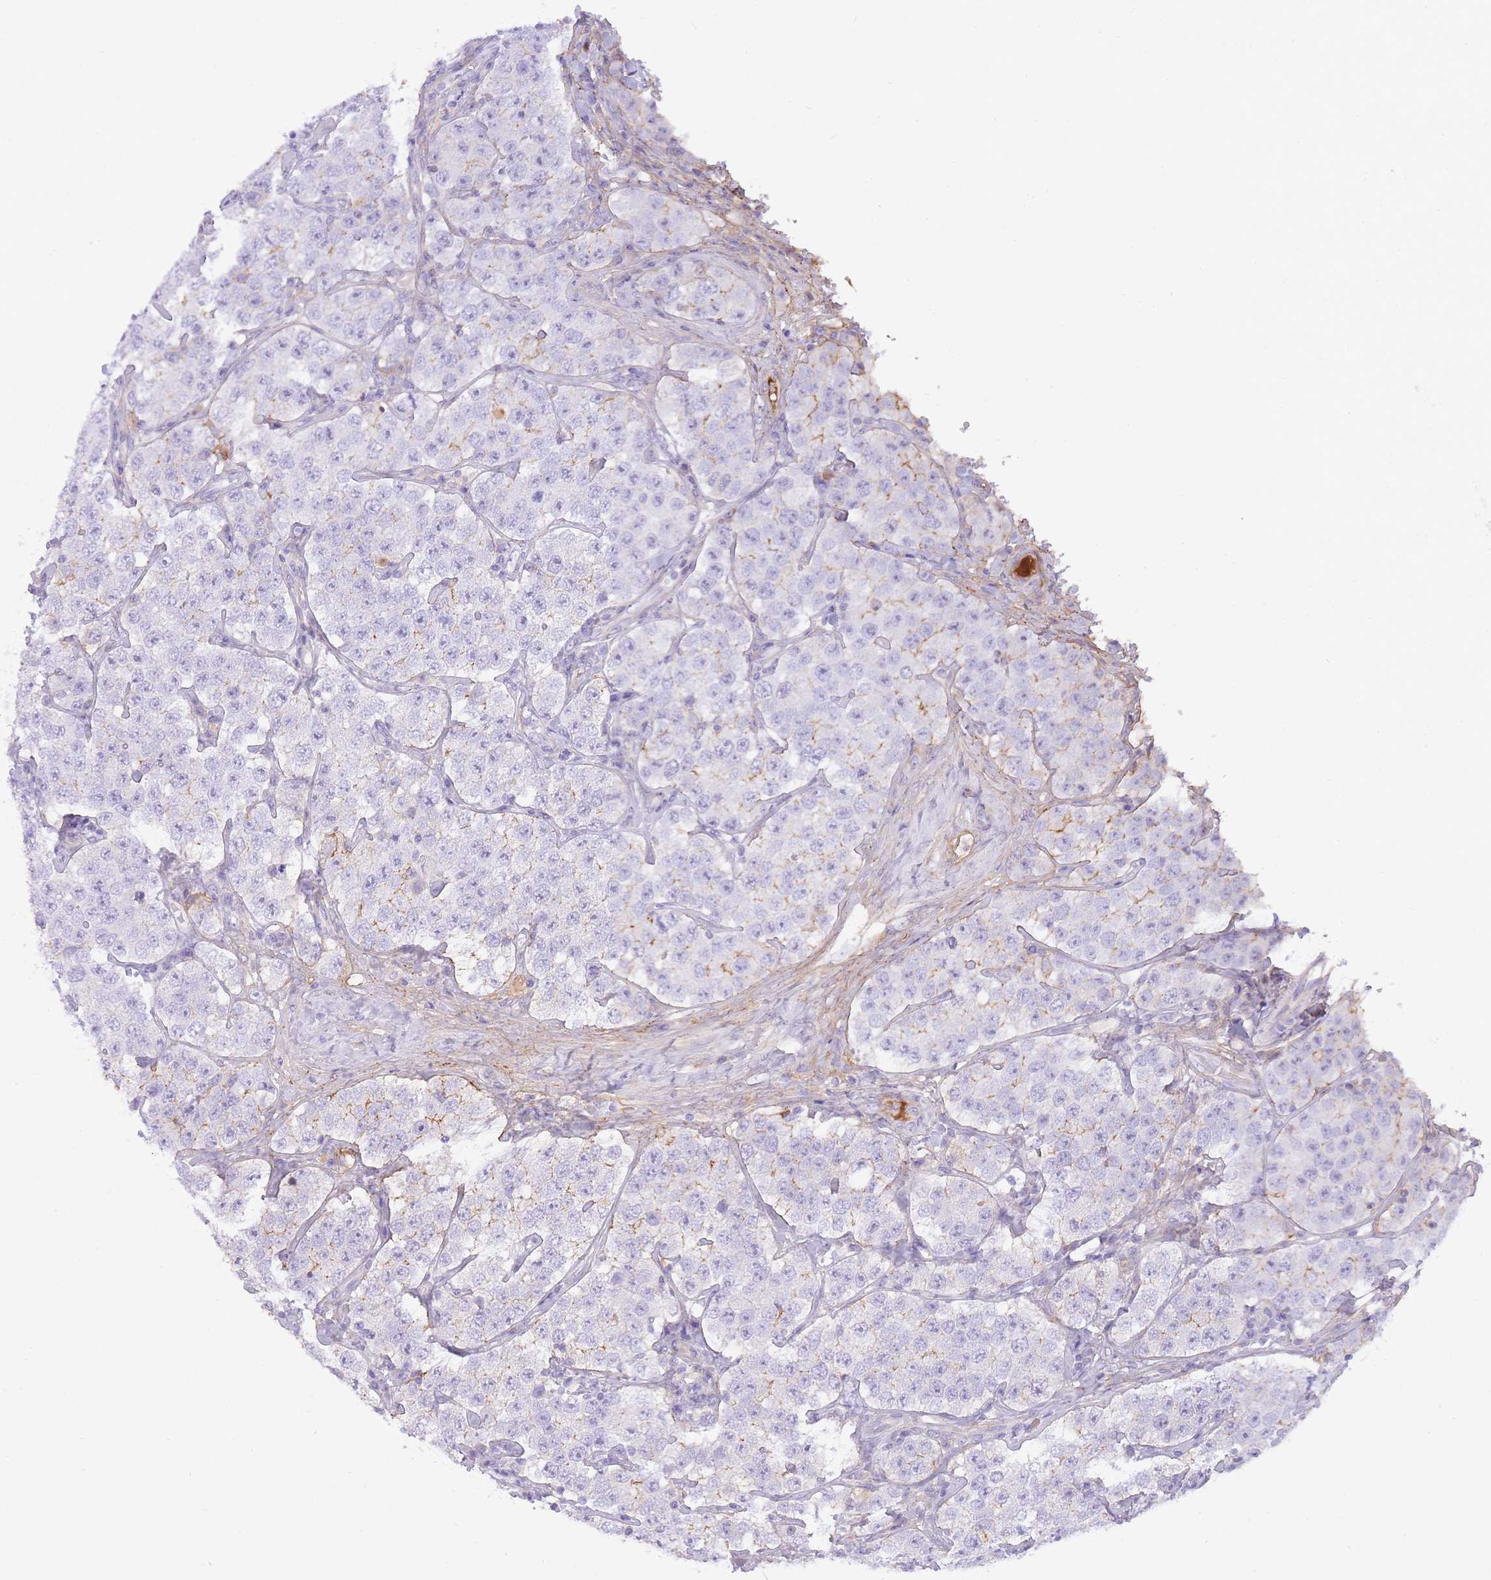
{"staining": {"intensity": "negative", "quantity": "none", "location": "none"}, "tissue": "testis cancer", "cell_type": "Tumor cells", "image_type": "cancer", "snomed": [{"axis": "morphology", "description": "Seminoma, NOS"}, {"axis": "topography", "description": "Testis"}], "caption": "Protein analysis of testis cancer (seminoma) shows no significant positivity in tumor cells.", "gene": "HRG", "patient": {"sex": "male", "age": 34}}